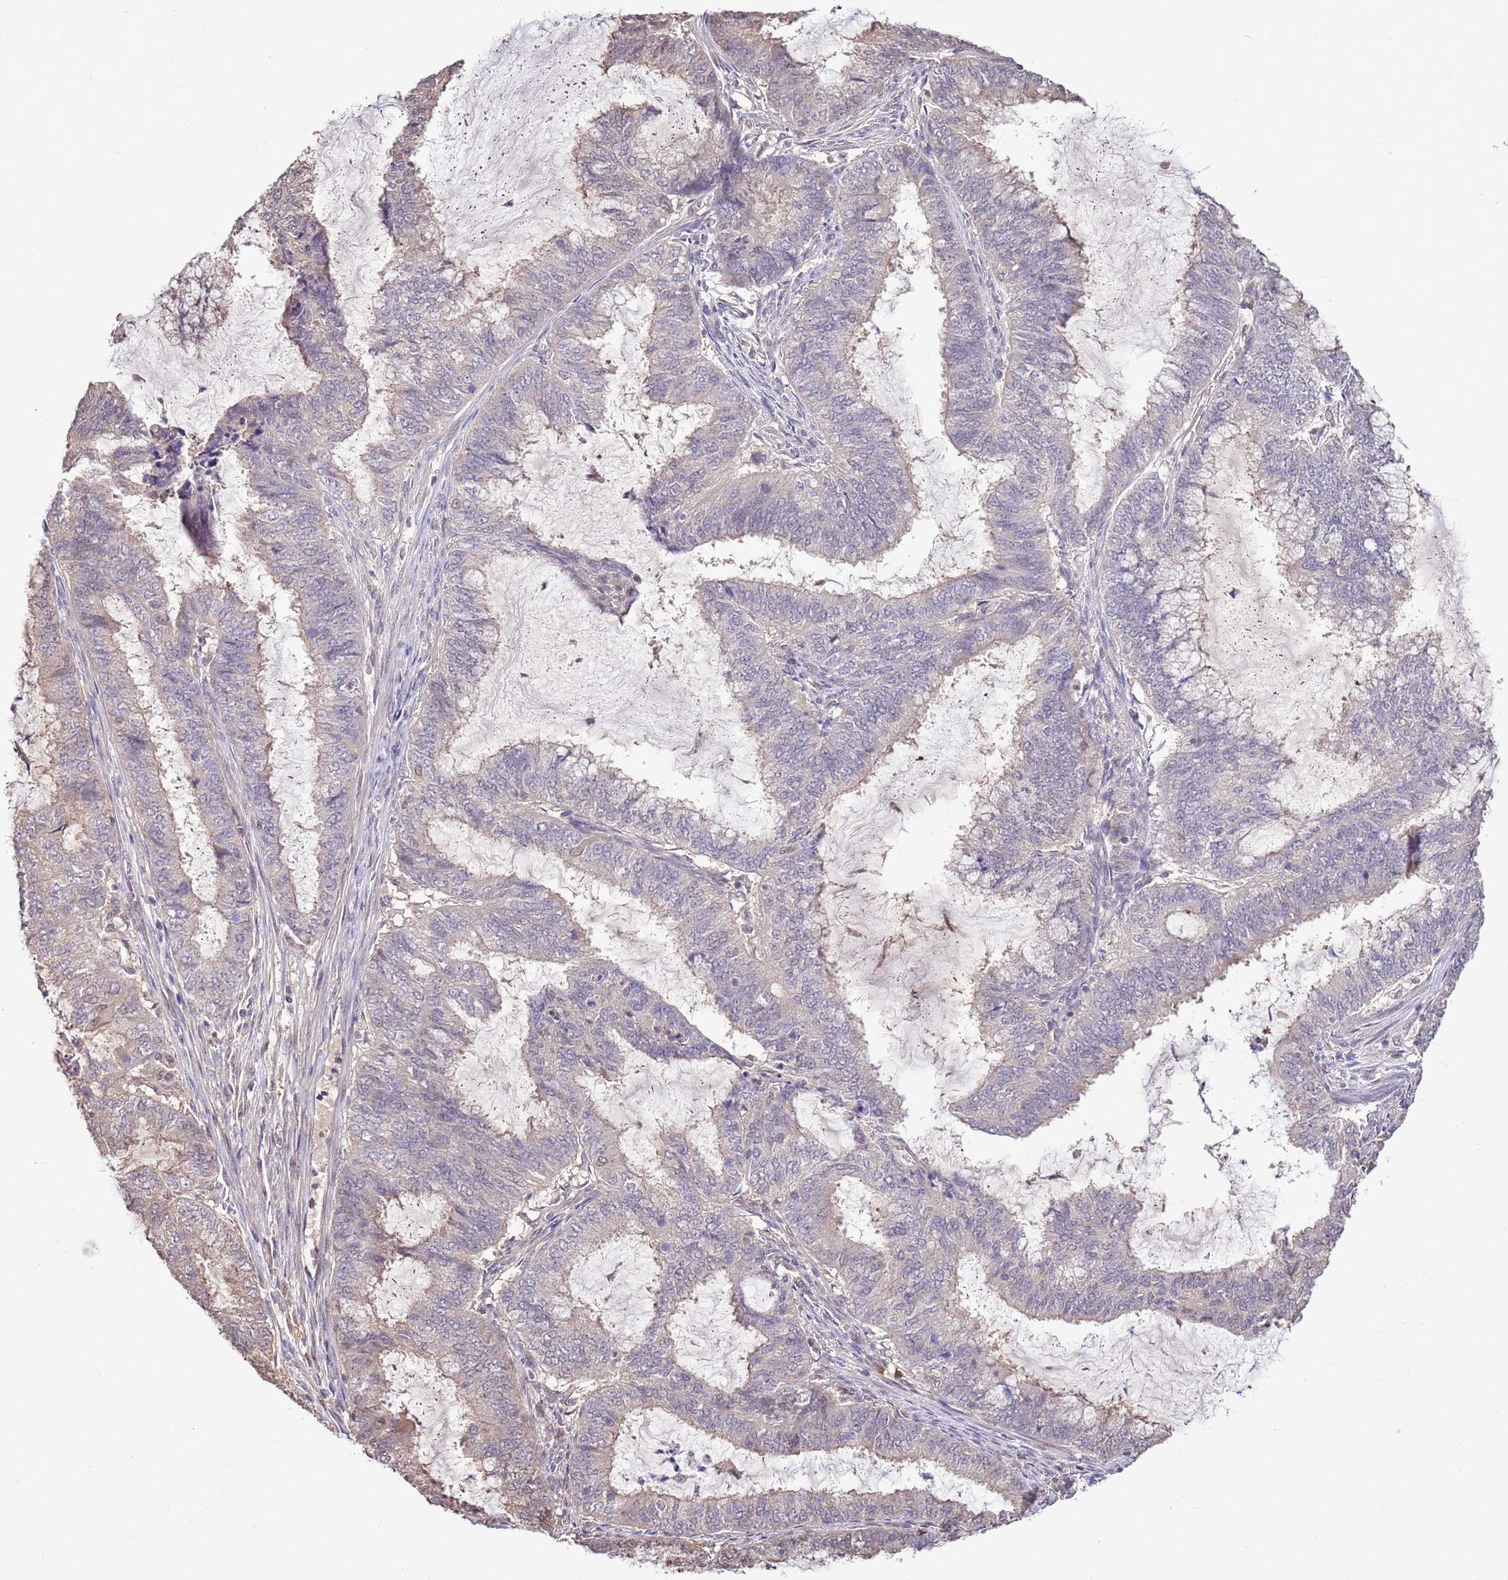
{"staining": {"intensity": "weak", "quantity": "25%-75%", "location": "cytoplasmic/membranous"}, "tissue": "endometrial cancer", "cell_type": "Tumor cells", "image_type": "cancer", "snomed": [{"axis": "morphology", "description": "Adenocarcinoma, NOS"}, {"axis": "topography", "description": "Endometrium"}], "caption": "Immunohistochemistry histopathology image of neoplastic tissue: human endometrial adenocarcinoma stained using IHC shows low levels of weak protein expression localized specifically in the cytoplasmic/membranous of tumor cells, appearing as a cytoplasmic/membranous brown color.", "gene": "BBS5", "patient": {"sex": "female", "age": 51}}